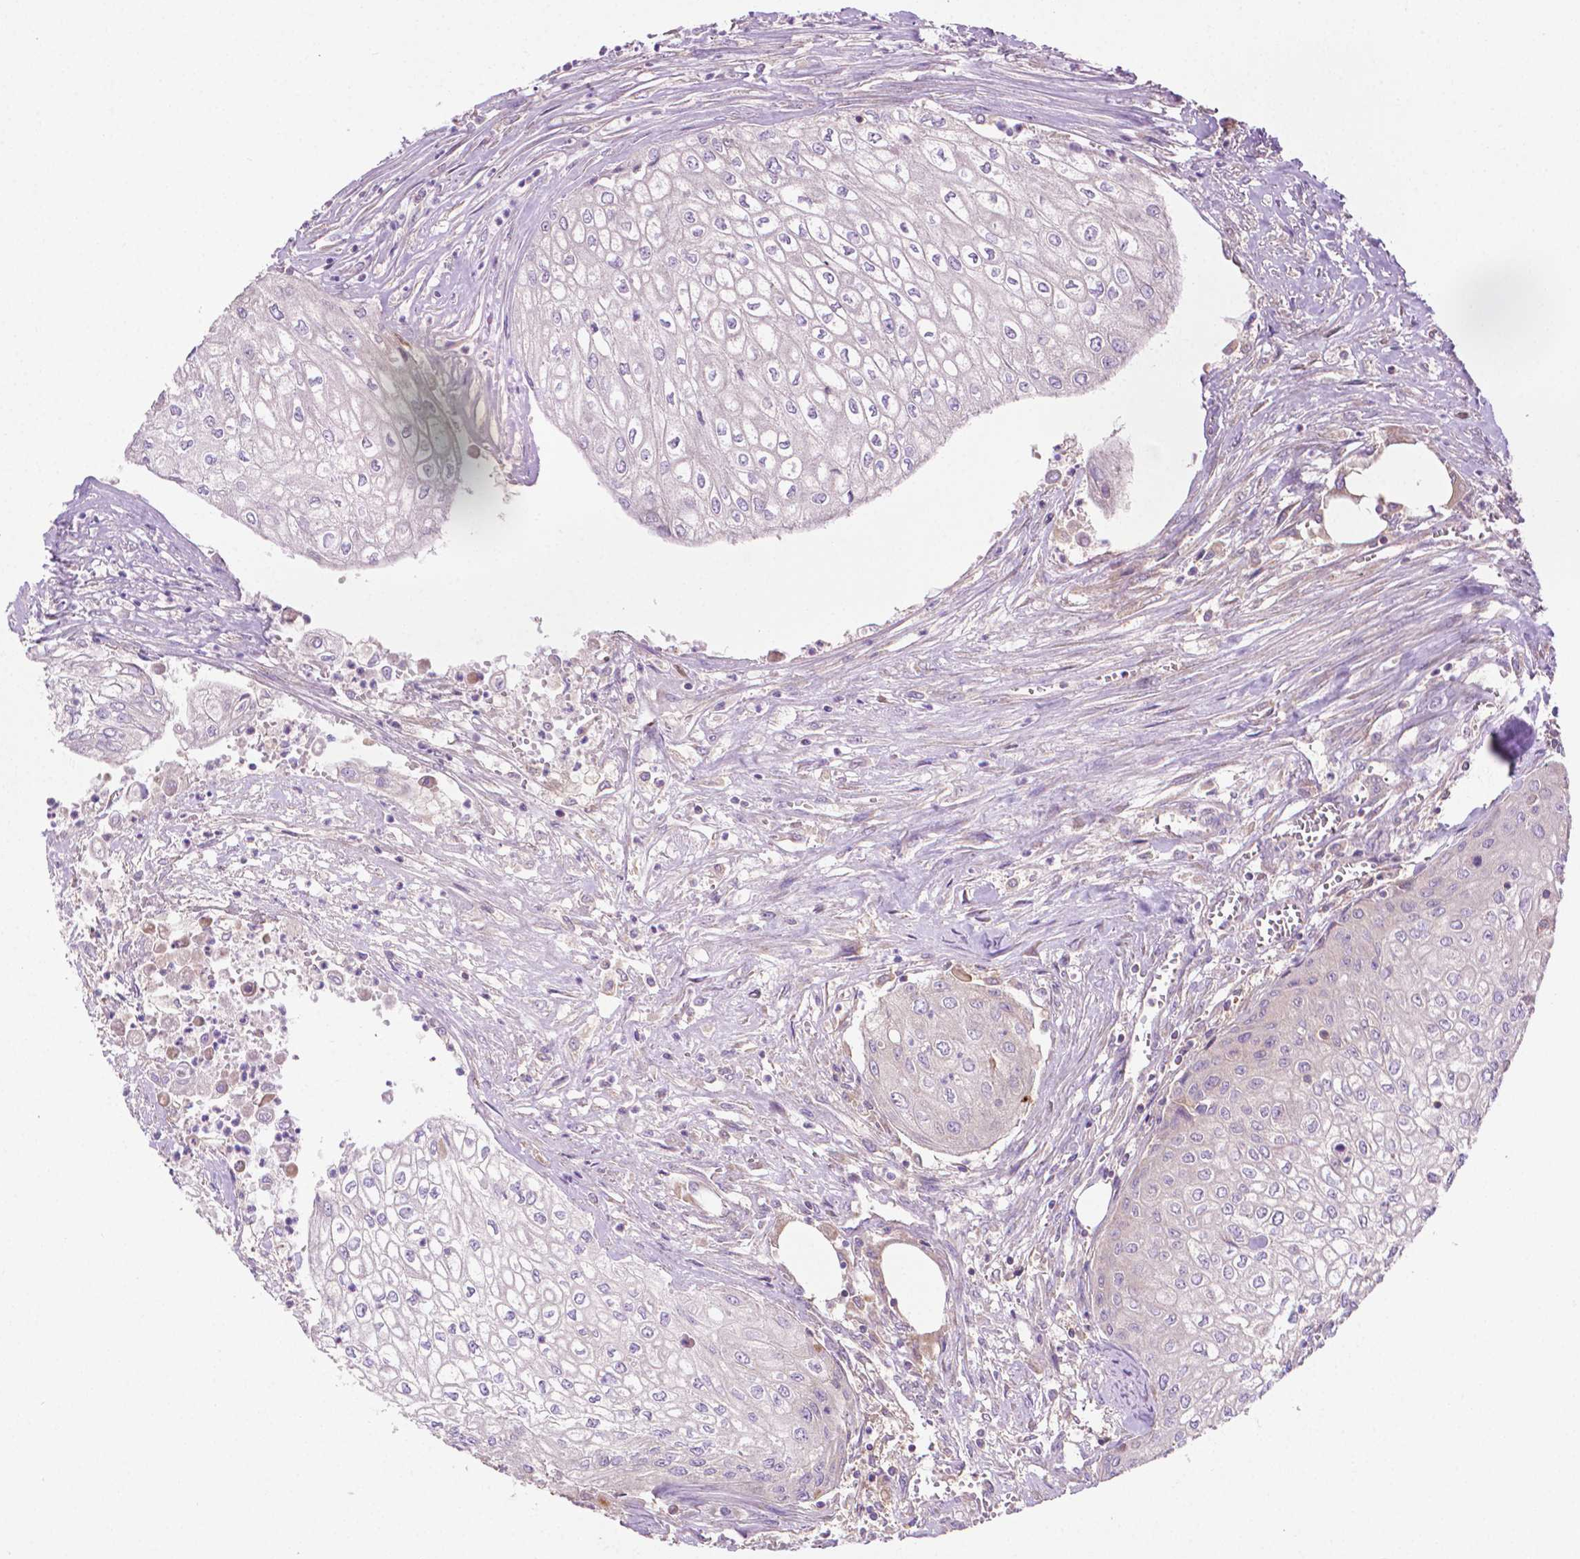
{"staining": {"intensity": "negative", "quantity": "none", "location": "none"}, "tissue": "urothelial cancer", "cell_type": "Tumor cells", "image_type": "cancer", "snomed": [{"axis": "morphology", "description": "Urothelial carcinoma, High grade"}, {"axis": "topography", "description": "Urinary bladder"}], "caption": "This is an IHC histopathology image of human high-grade urothelial carcinoma. There is no staining in tumor cells.", "gene": "ILVBL", "patient": {"sex": "male", "age": 62}}